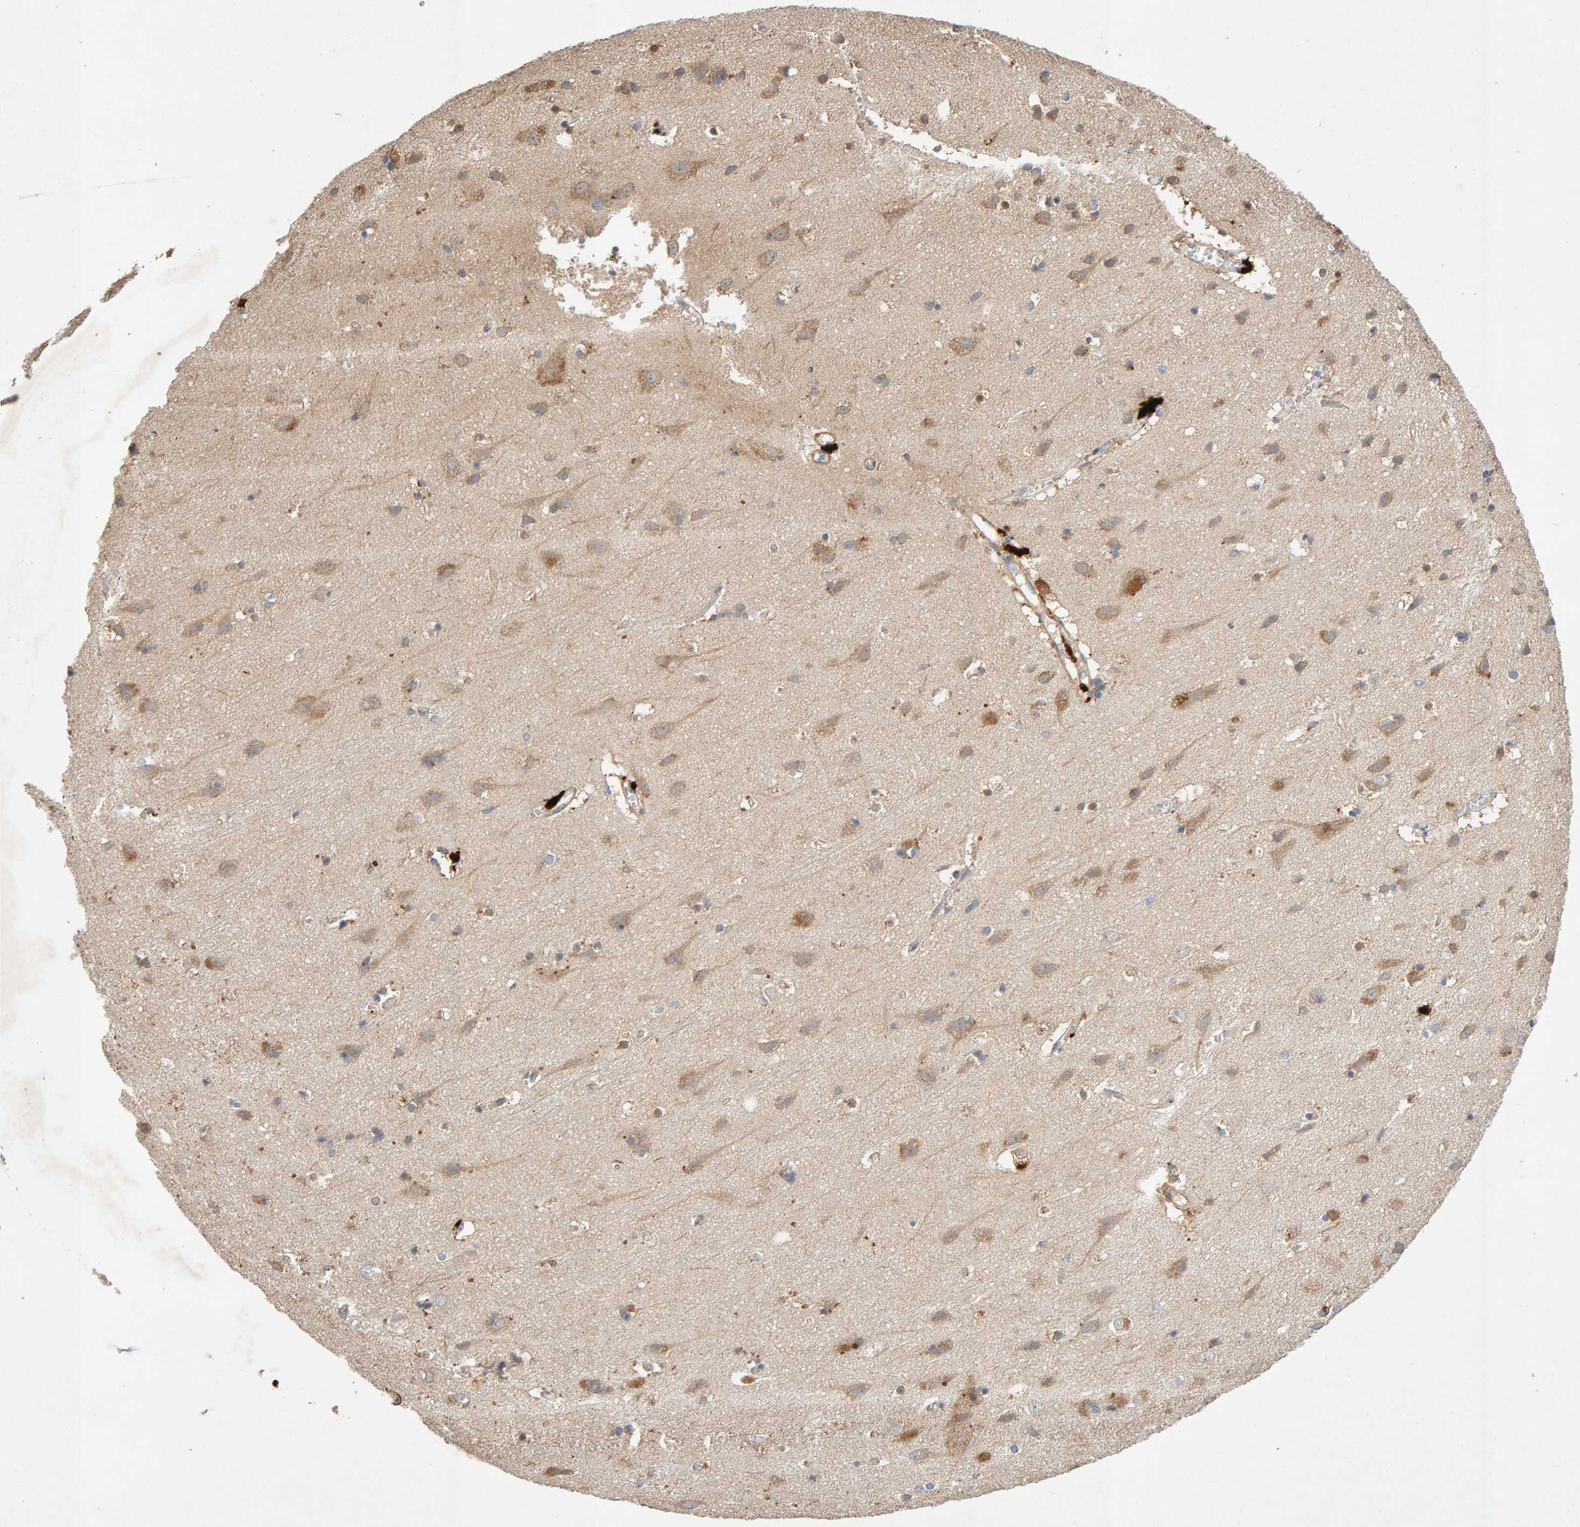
{"staining": {"intensity": "strong", "quantity": ">75%", "location": "cytoplasmic/membranous"}, "tissue": "cerebral cortex", "cell_type": "Endothelial cells", "image_type": "normal", "snomed": [{"axis": "morphology", "description": "Normal tissue, NOS"}, {"axis": "topography", "description": "Cerebral cortex"}], "caption": "Immunohistochemistry (IHC) staining of unremarkable cerebral cortex, which demonstrates high levels of strong cytoplasmic/membranous staining in about >75% of endothelial cells indicating strong cytoplasmic/membranous protein positivity. The staining was performed using DAB (brown) for protein detection and nuclei were counterstained in hematoxylin (blue).", "gene": "RNF19A", "patient": {"sex": "male", "age": 54}}